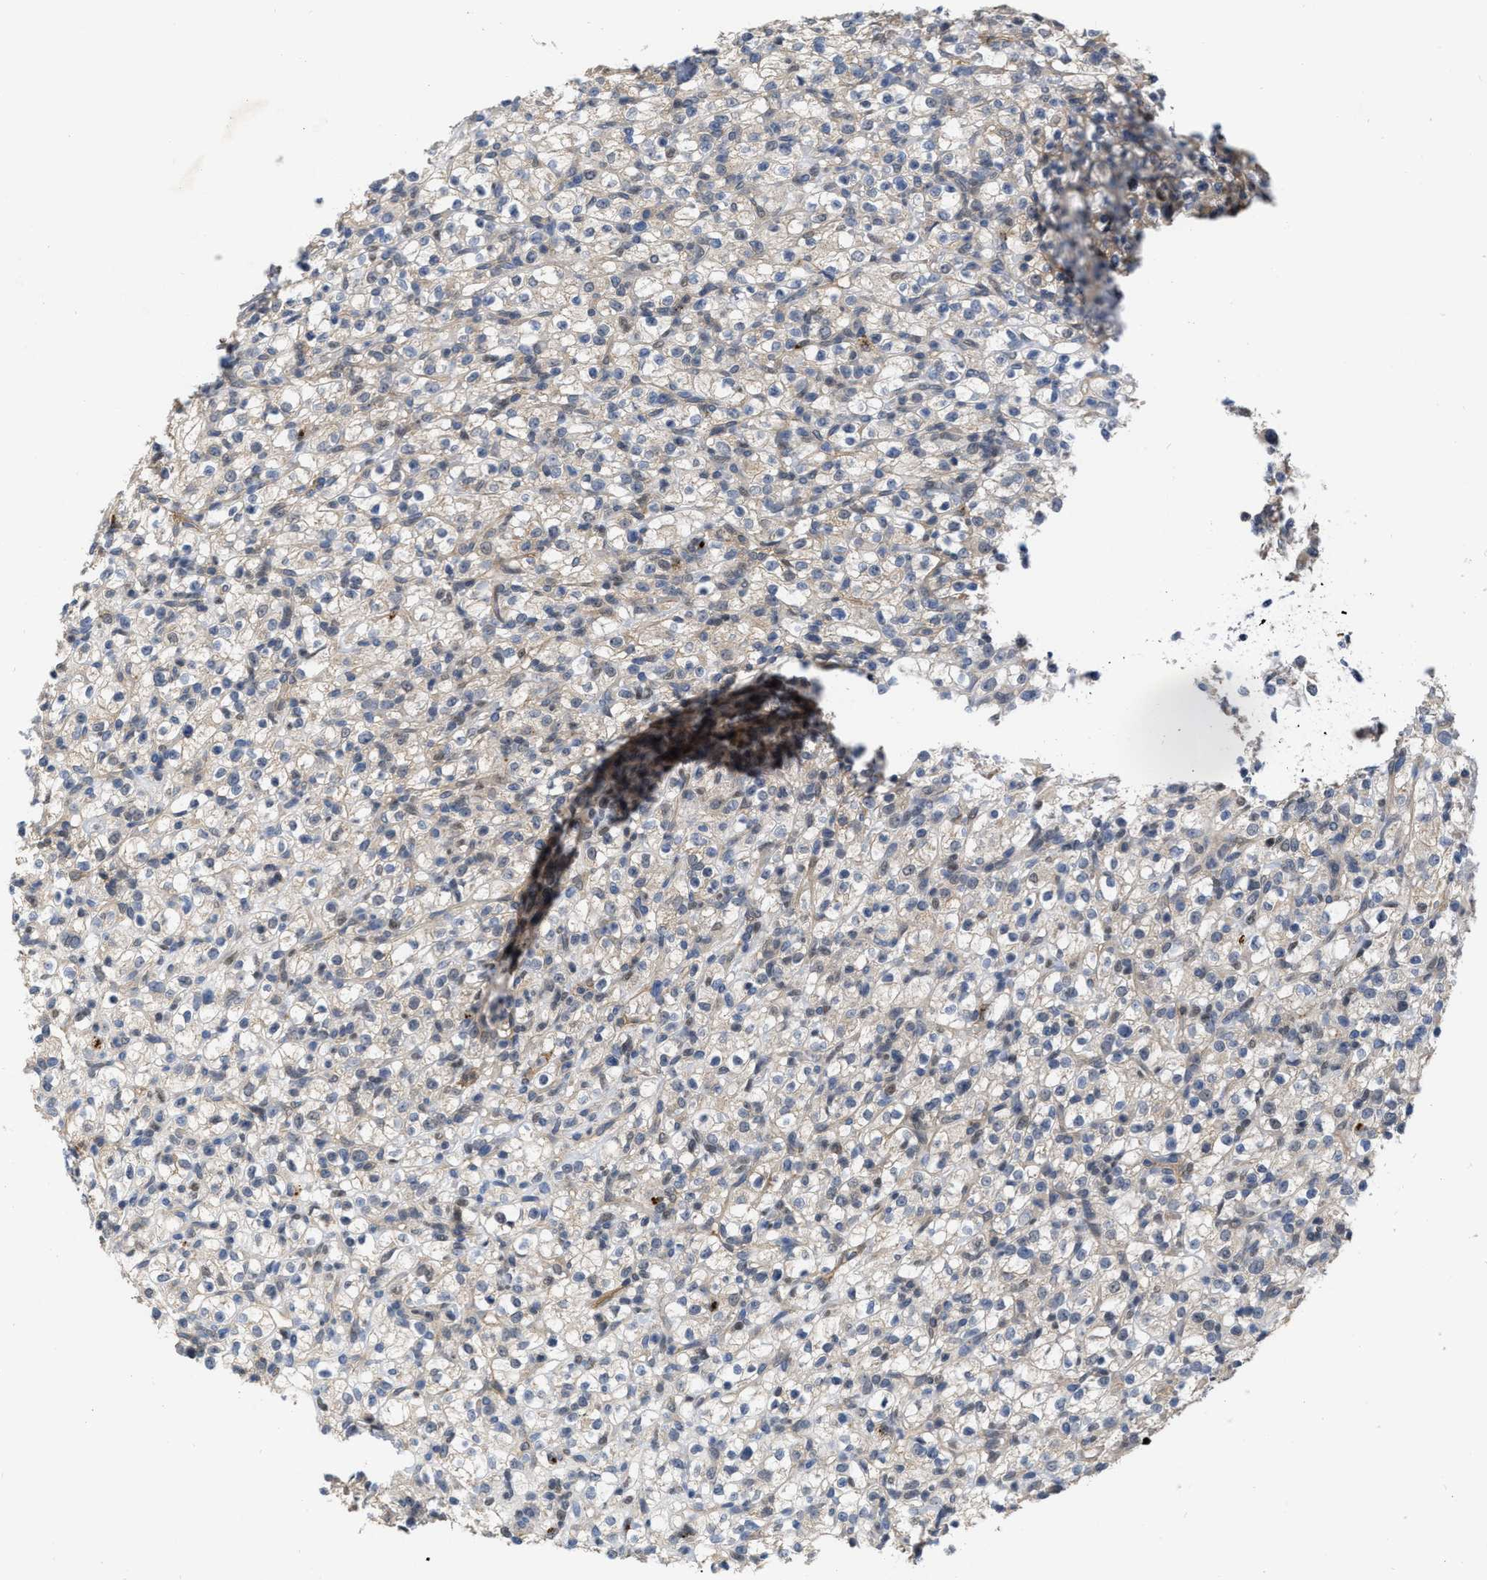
{"staining": {"intensity": "weak", "quantity": "<25%", "location": "cytoplasmic/membranous"}, "tissue": "renal cancer", "cell_type": "Tumor cells", "image_type": "cancer", "snomed": [{"axis": "morphology", "description": "Normal tissue, NOS"}, {"axis": "morphology", "description": "Adenocarcinoma, NOS"}, {"axis": "topography", "description": "Kidney"}], "caption": "Adenocarcinoma (renal) stained for a protein using immunohistochemistry (IHC) reveals no expression tumor cells.", "gene": "NAPEPLD", "patient": {"sex": "female", "age": 72}}